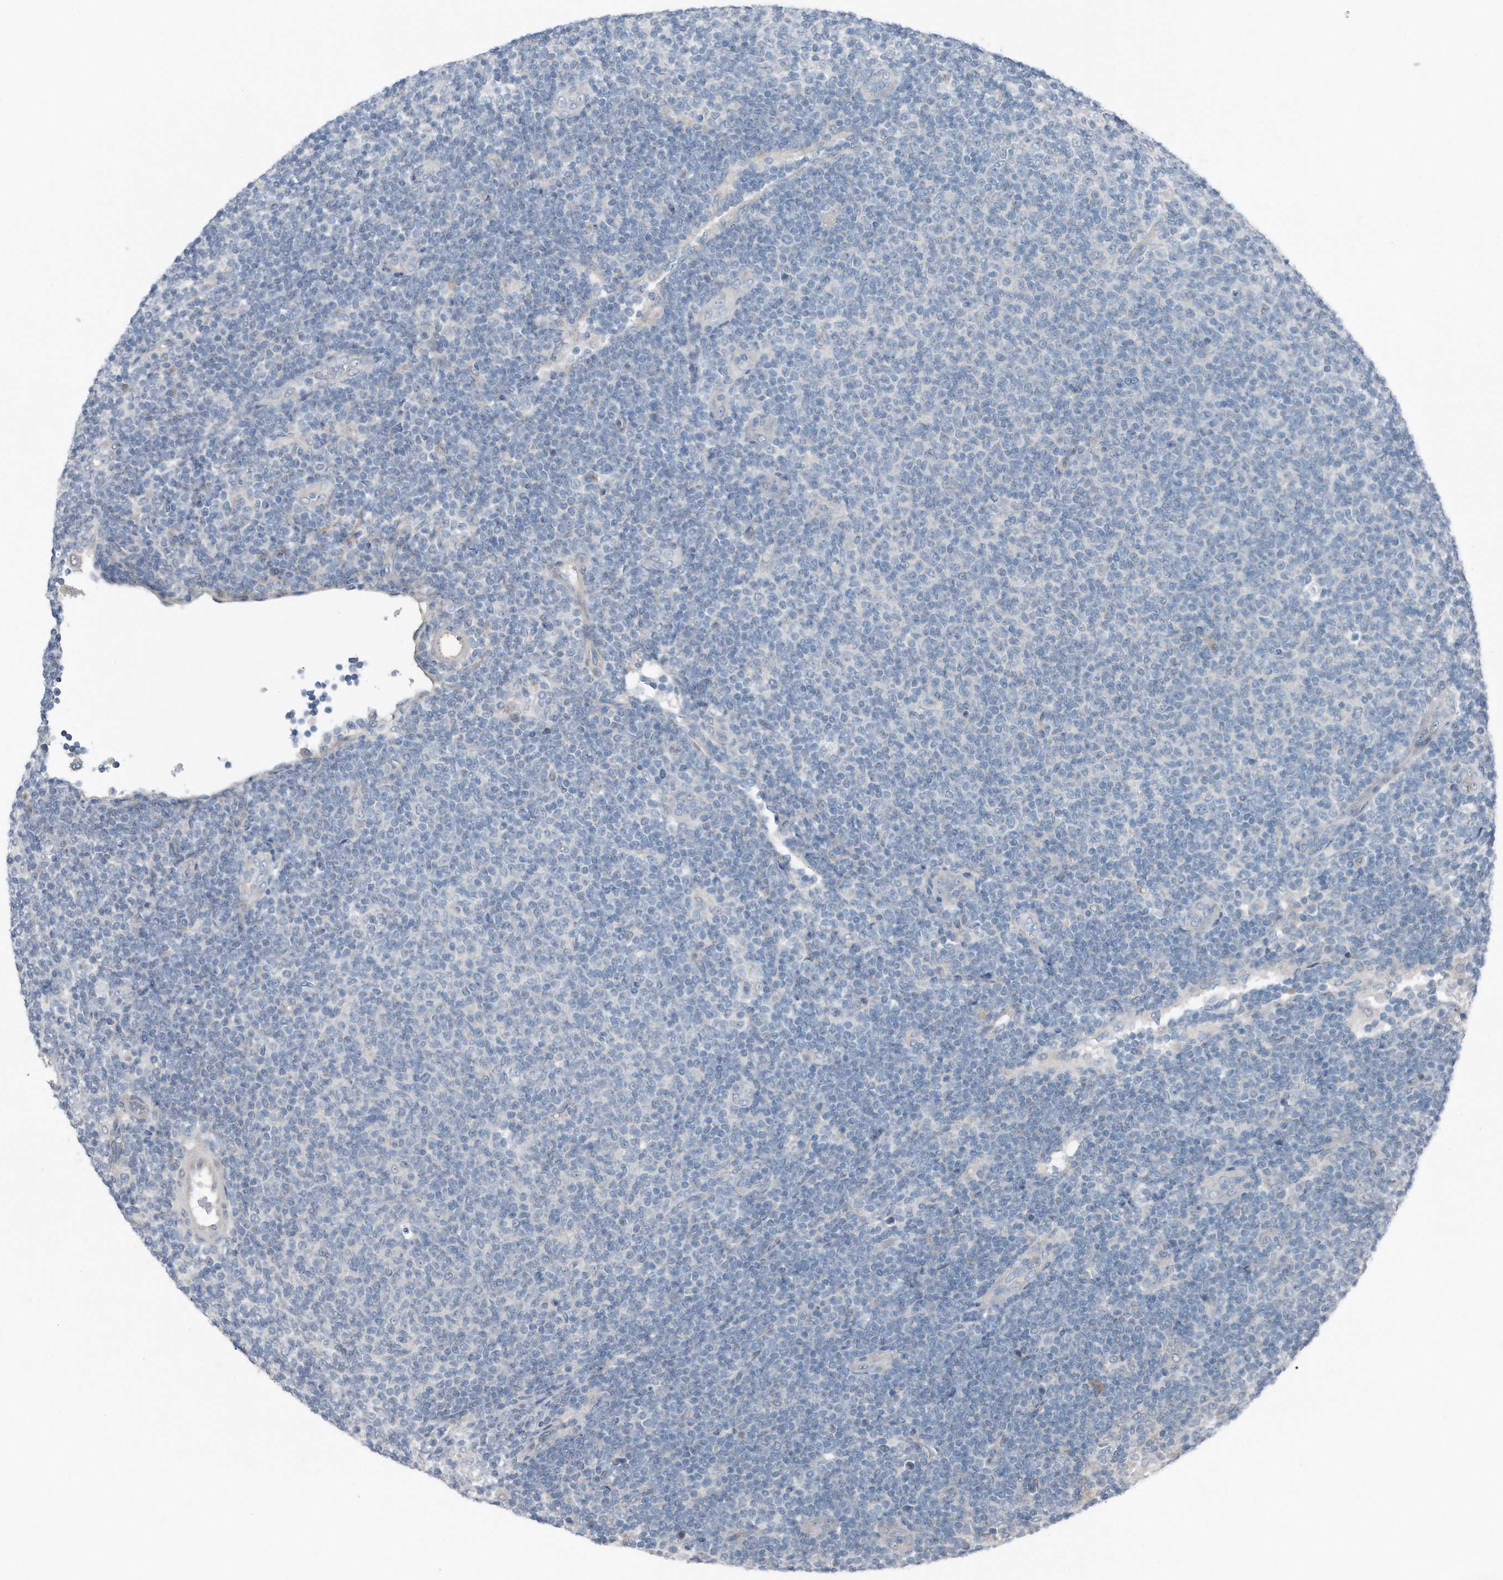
{"staining": {"intensity": "negative", "quantity": "none", "location": "none"}, "tissue": "lymphoma", "cell_type": "Tumor cells", "image_type": "cancer", "snomed": [{"axis": "morphology", "description": "Malignant lymphoma, non-Hodgkin's type, Low grade"}, {"axis": "topography", "description": "Lymph node"}], "caption": "Low-grade malignant lymphoma, non-Hodgkin's type stained for a protein using IHC reveals no staining tumor cells.", "gene": "YRDC", "patient": {"sex": "male", "age": 66}}